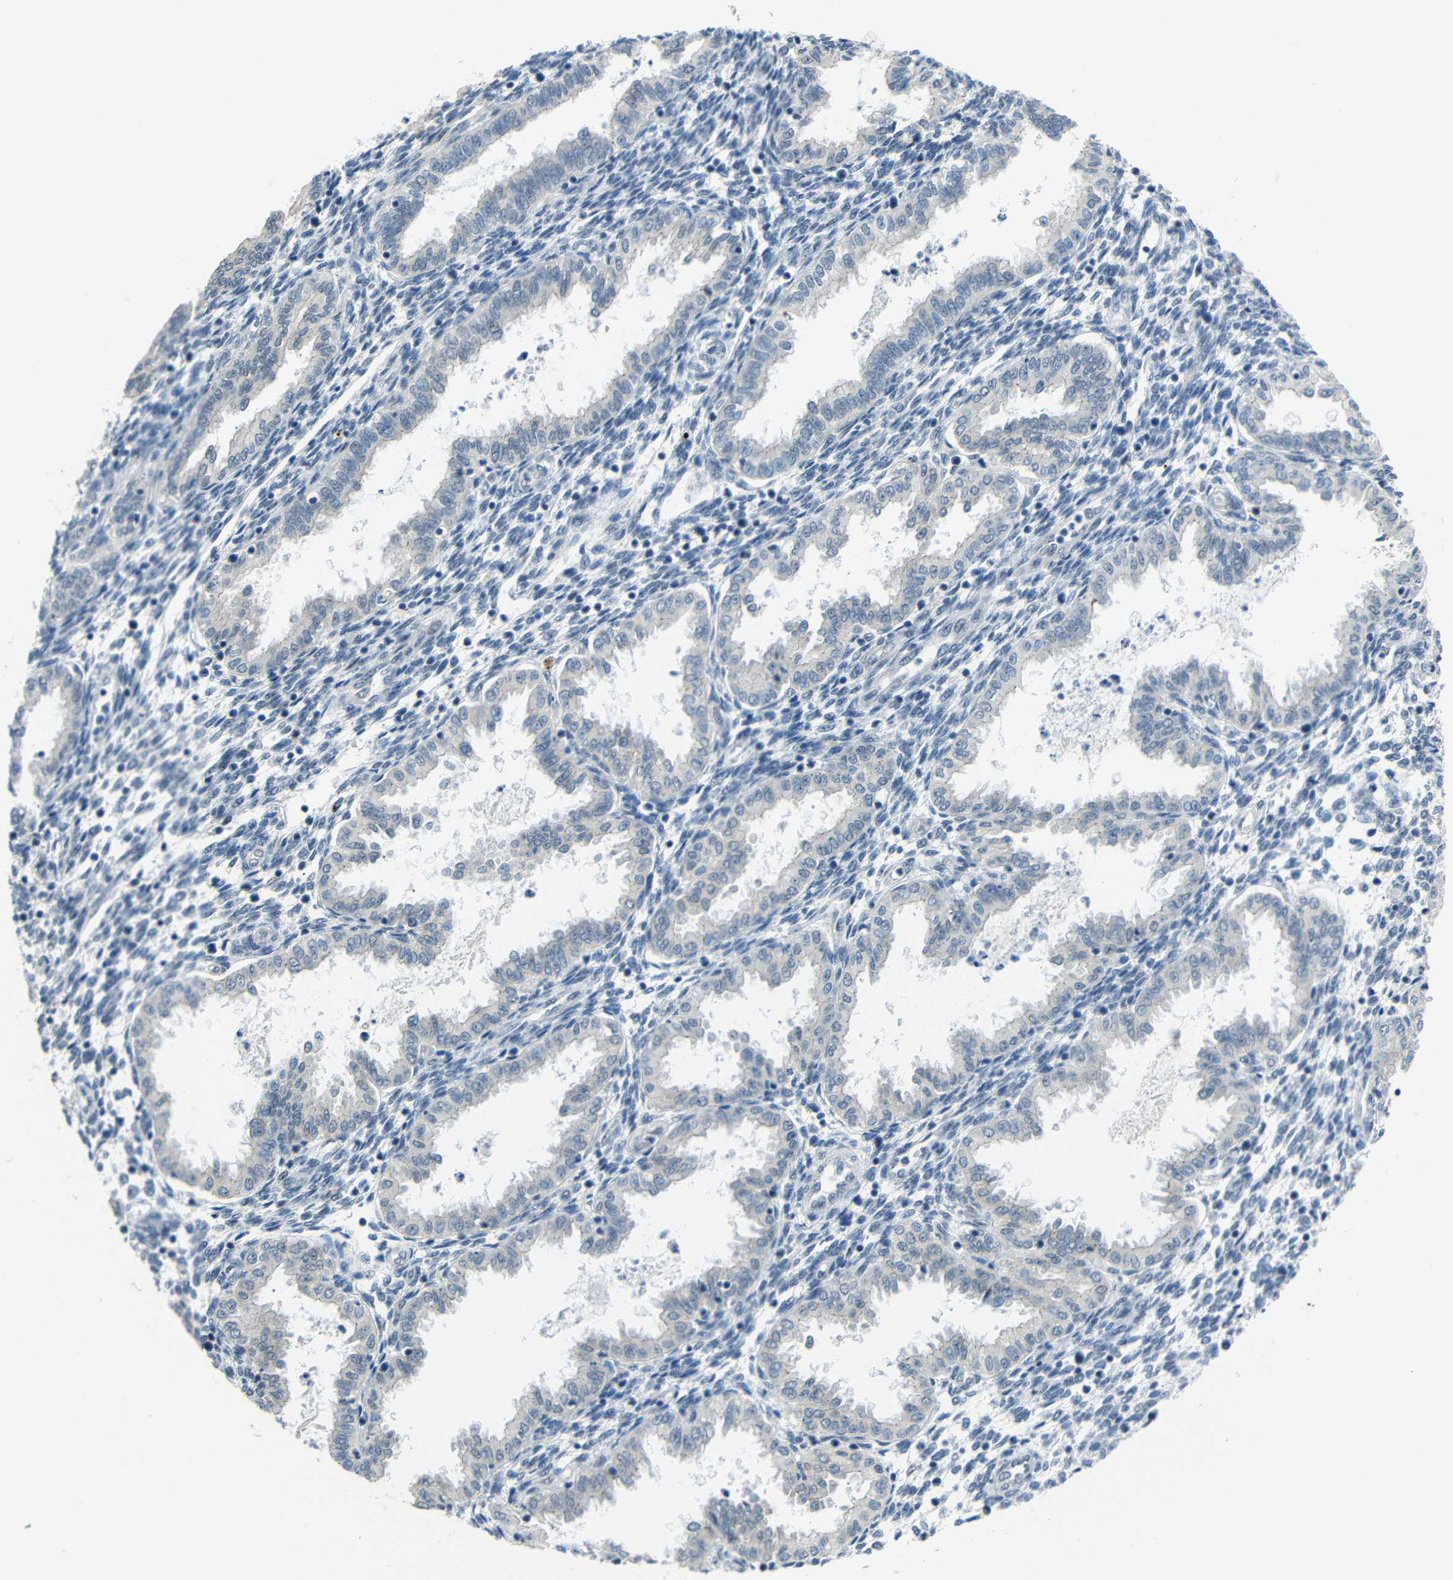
{"staining": {"intensity": "negative", "quantity": "none", "location": "none"}, "tissue": "endometrium", "cell_type": "Cells in endometrial stroma", "image_type": "normal", "snomed": [{"axis": "morphology", "description": "Normal tissue, NOS"}, {"axis": "topography", "description": "Endometrium"}], "caption": "DAB (3,3'-diaminobenzidine) immunohistochemical staining of unremarkable endometrium shows no significant expression in cells in endometrial stroma.", "gene": "GPR158", "patient": {"sex": "female", "age": 33}}